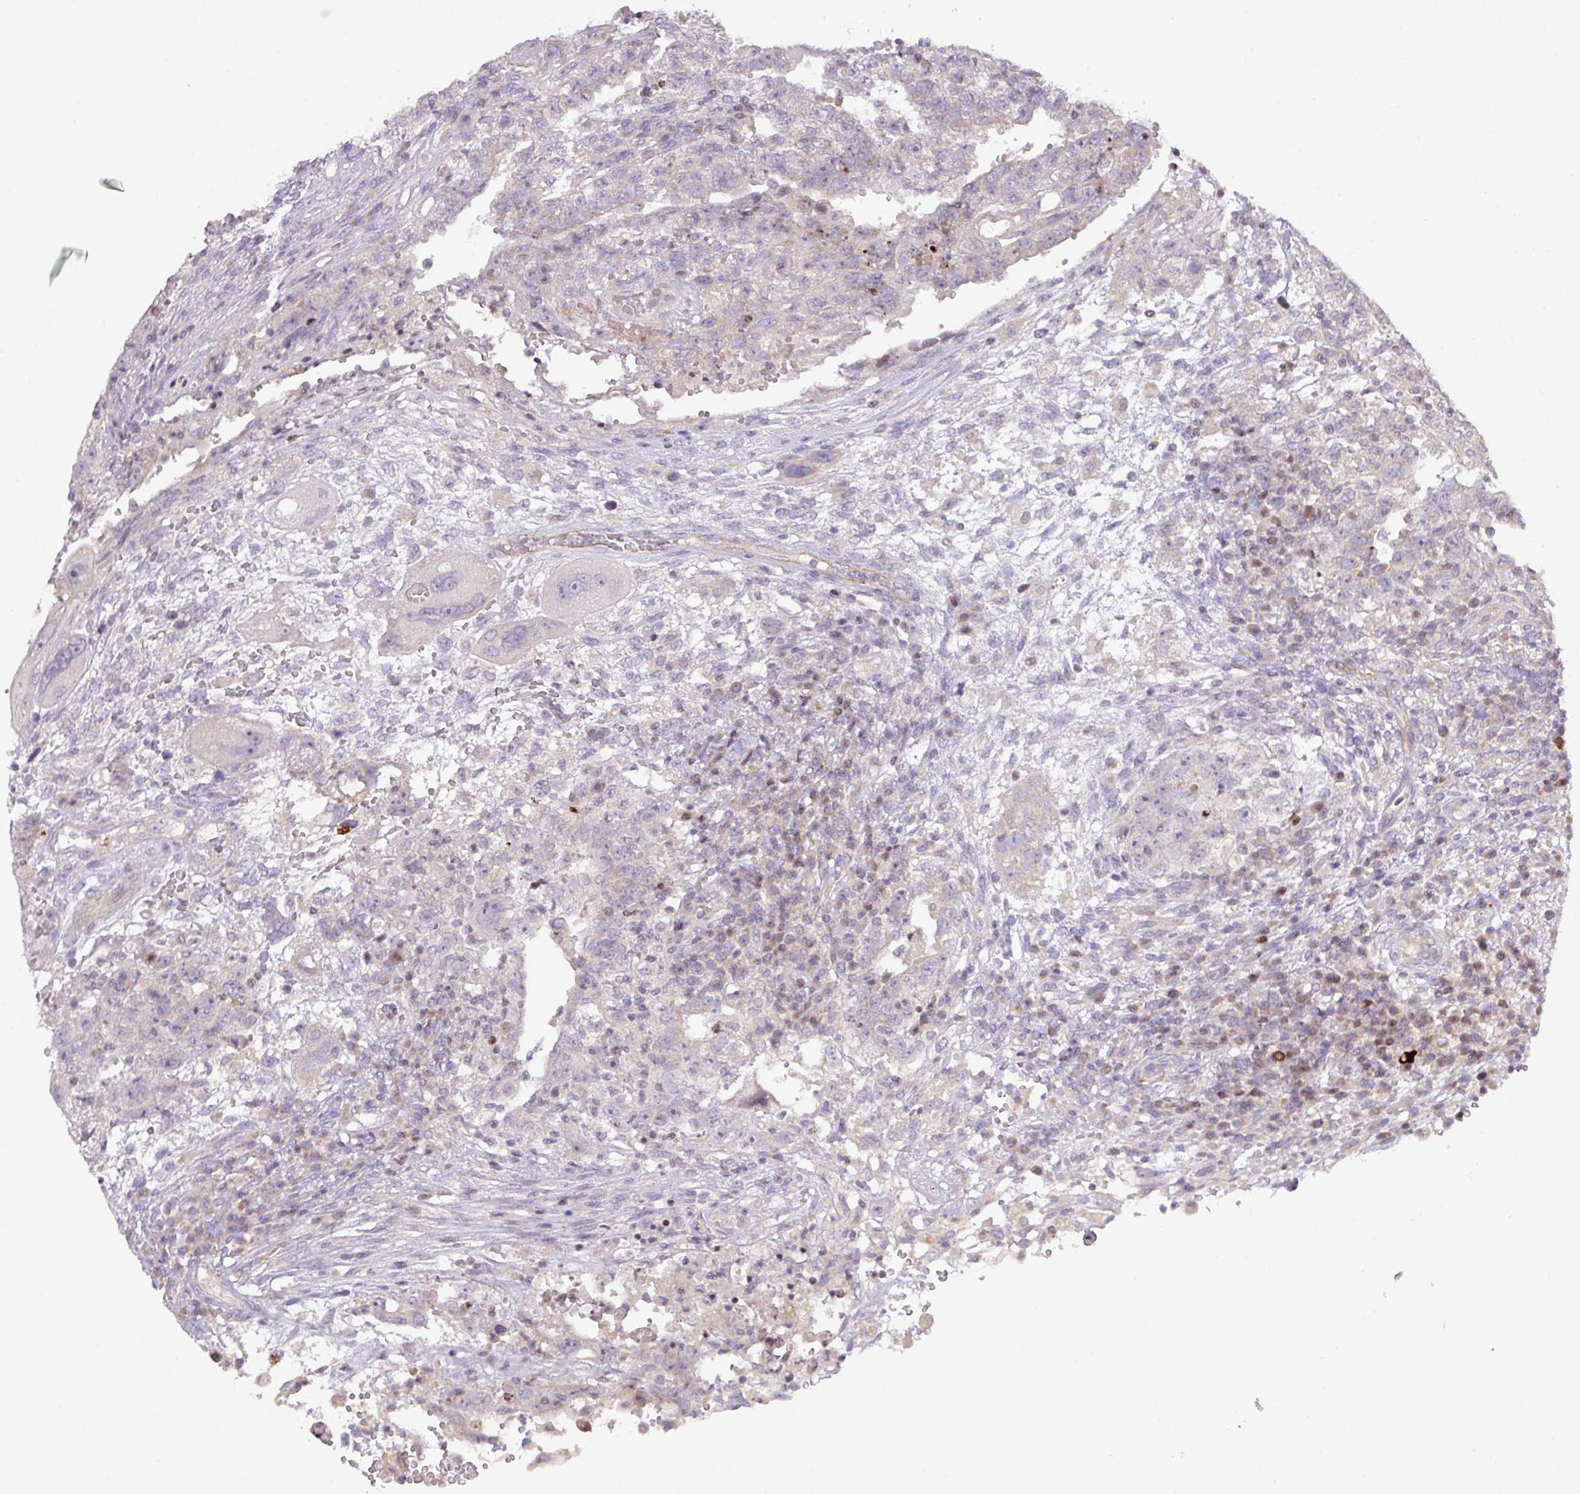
{"staining": {"intensity": "negative", "quantity": "none", "location": "none"}, "tissue": "testis cancer", "cell_type": "Tumor cells", "image_type": "cancer", "snomed": [{"axis": "morphology", "description": "Carcinoma, Embryonal, NOS"}, {"axis": "topography", "description": "Testis"}], "caption": "An immunohistochemistry photomicrograph of embryonal carcinoma (testis) is shown. There is no staining in tumor cells of embryonal carcinoma (testis). (DAB immunohistochemistry with hematoxylin counter stain).", "gene": "ZNF394", "patient": {"sex": "male", "age": 26}}